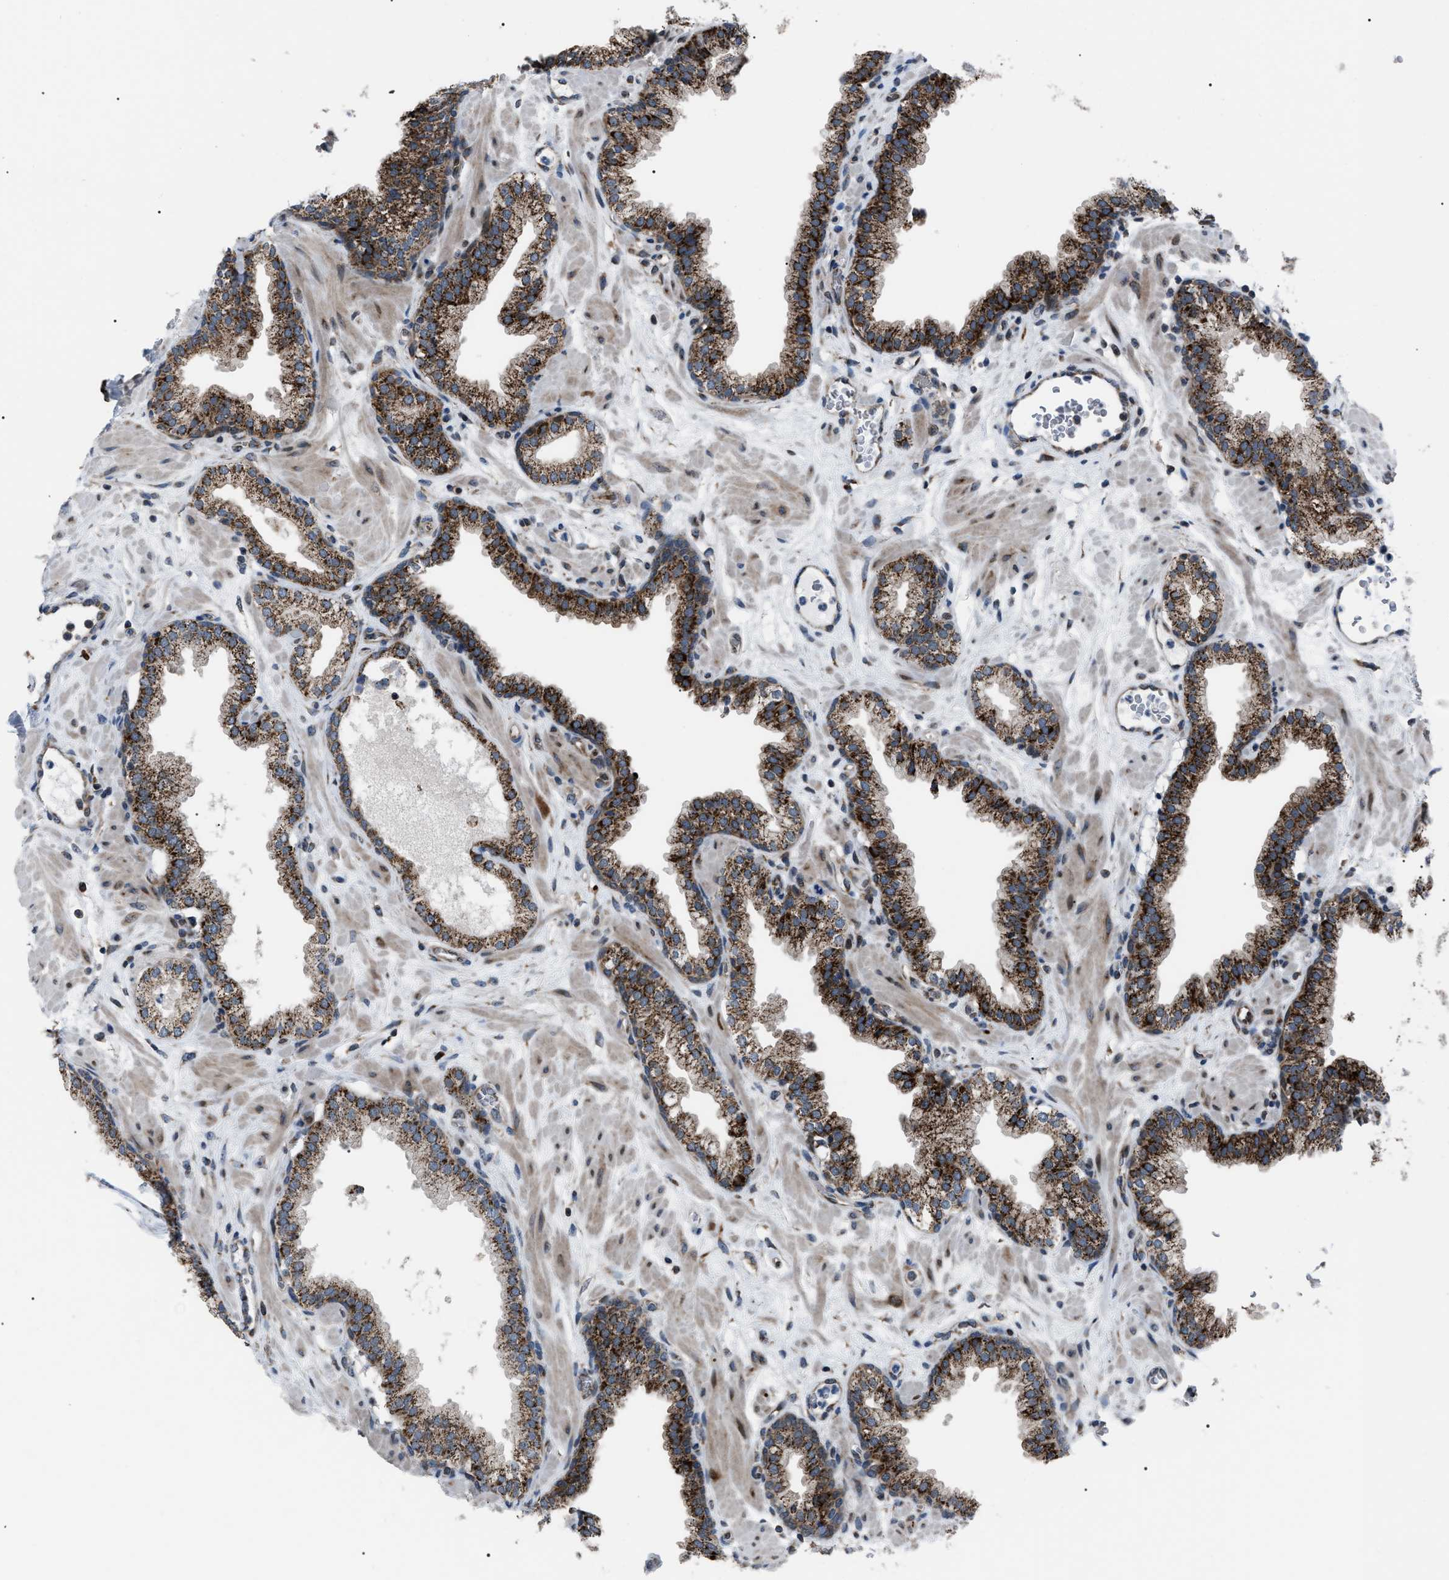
{"staining": {"intensity": "strong", "quantity": ">75%", "location": "cytoplasmic/membranous"}, "tissue": "prostate", "cell_type": "Glandular cells", "image_type": "normal", "snomed": [{"axis": "morphology", "description": "Normal tissue, NOS"}, {"axis": "morphology", "description": "Urothelial carcinoma, Low grade"}, {"axis": "topography", "description": "Urinary bladder"}, {"axis": "topography", "description": "Prostate"}], "caption": "About >75% of glandular cells in benign human prostate reveal strong cytoplasmic/membranous protein positivity as visualized by brown immunohistochemical staining.", "gene": "AGO2", "patient": {"sex": "male", "age": 60}}